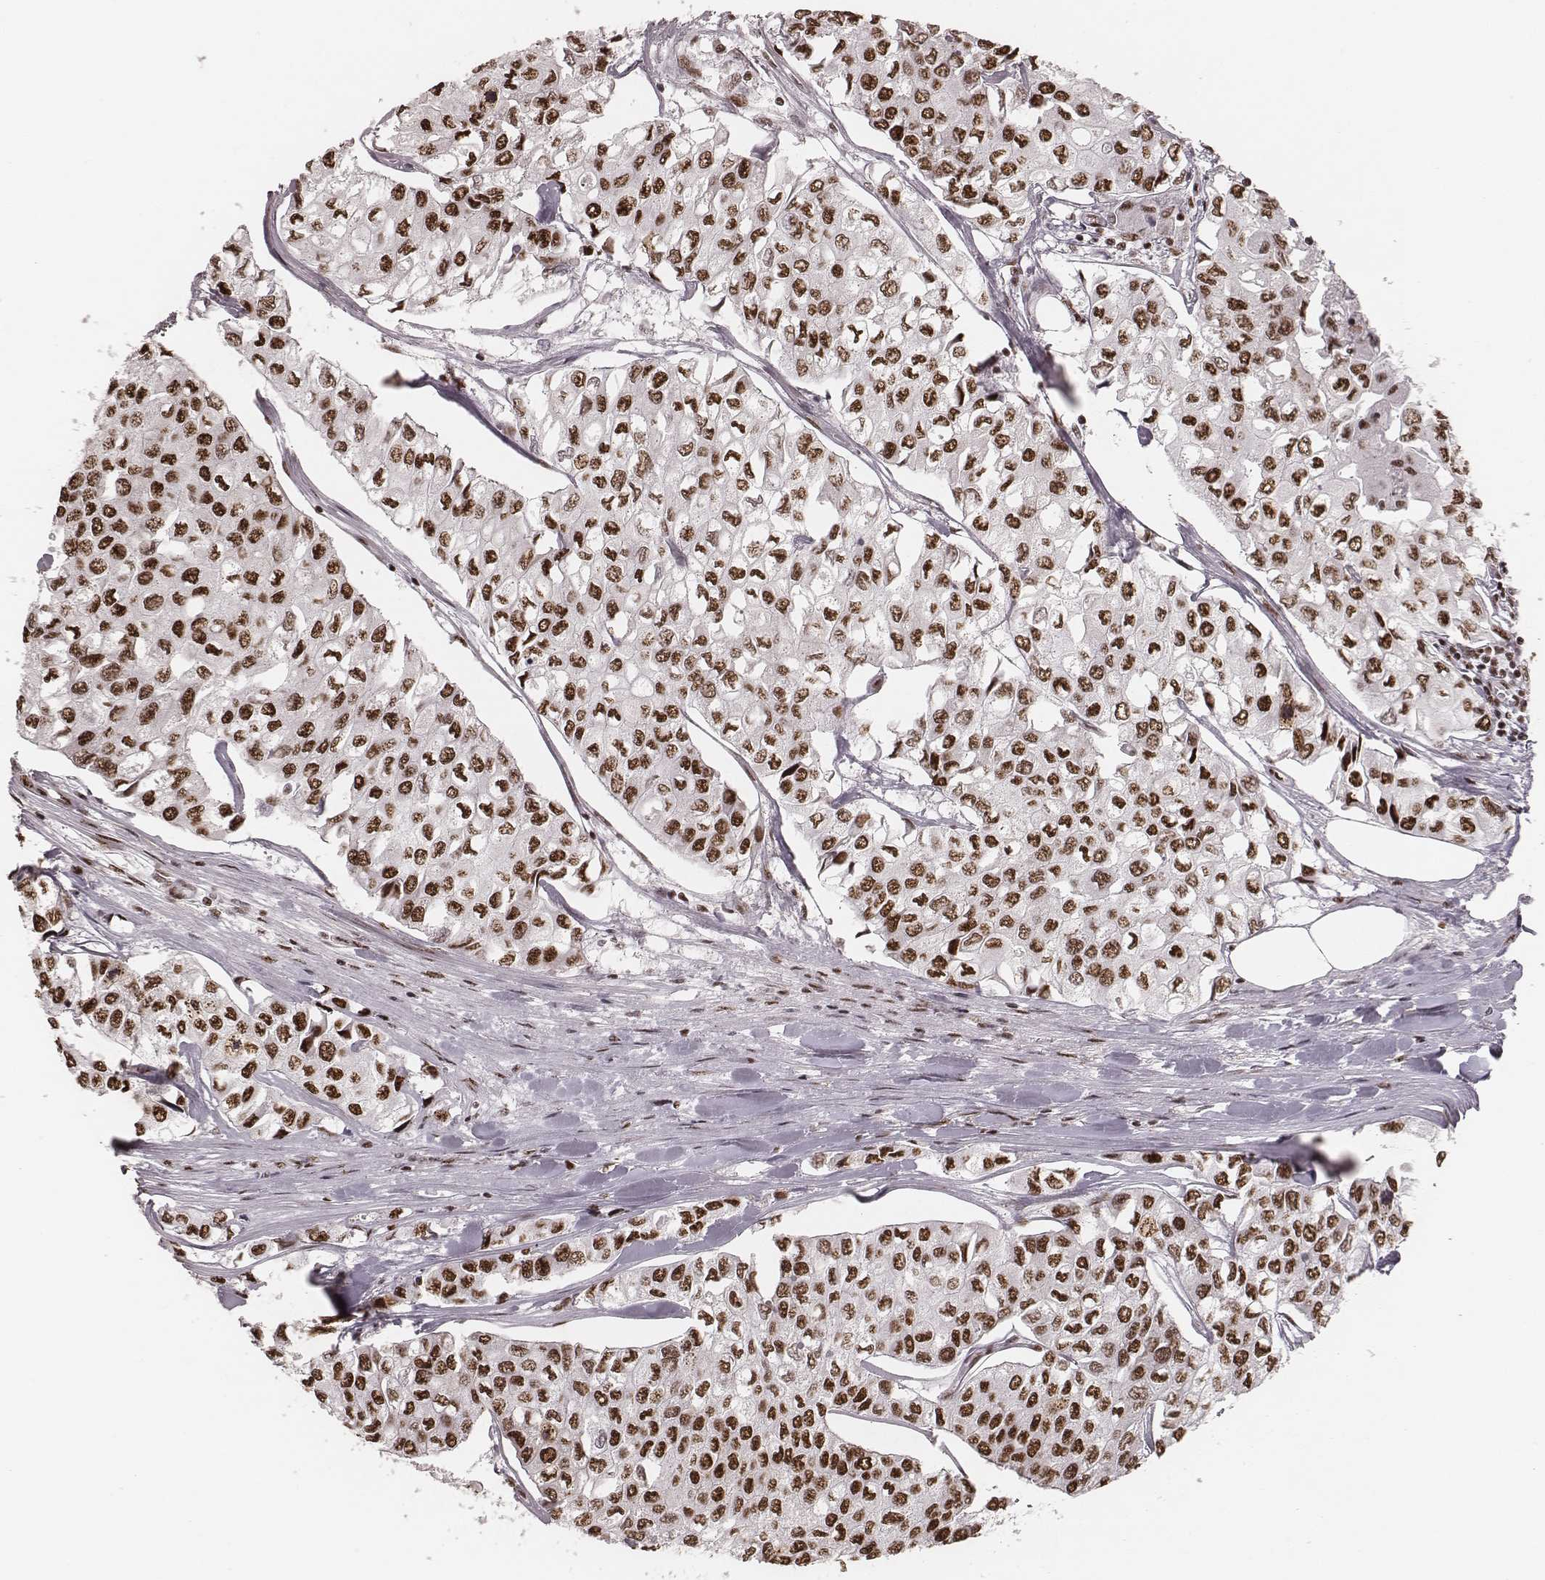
{"staining": {"intensity": "moderate", "quantity": ">75%", "location": "nuclear"}, "tissue": "urothelial cancer", "cell_type": "Tumor cells", "image_type": "cancer", "snomed": [{"axis": "morphology", "description": "Urothelial carcinoma, High grade"}, {"axis": "topography", "description": "Urinary bladder"}], "caption": "A histopathology image of human urothelial carcinoma (high-grade) stained for a protein displays moderate nuclear brown staining in tumor cells.", "gene": "LUC7L", "patient": {"sex": "male", "age": 73}}